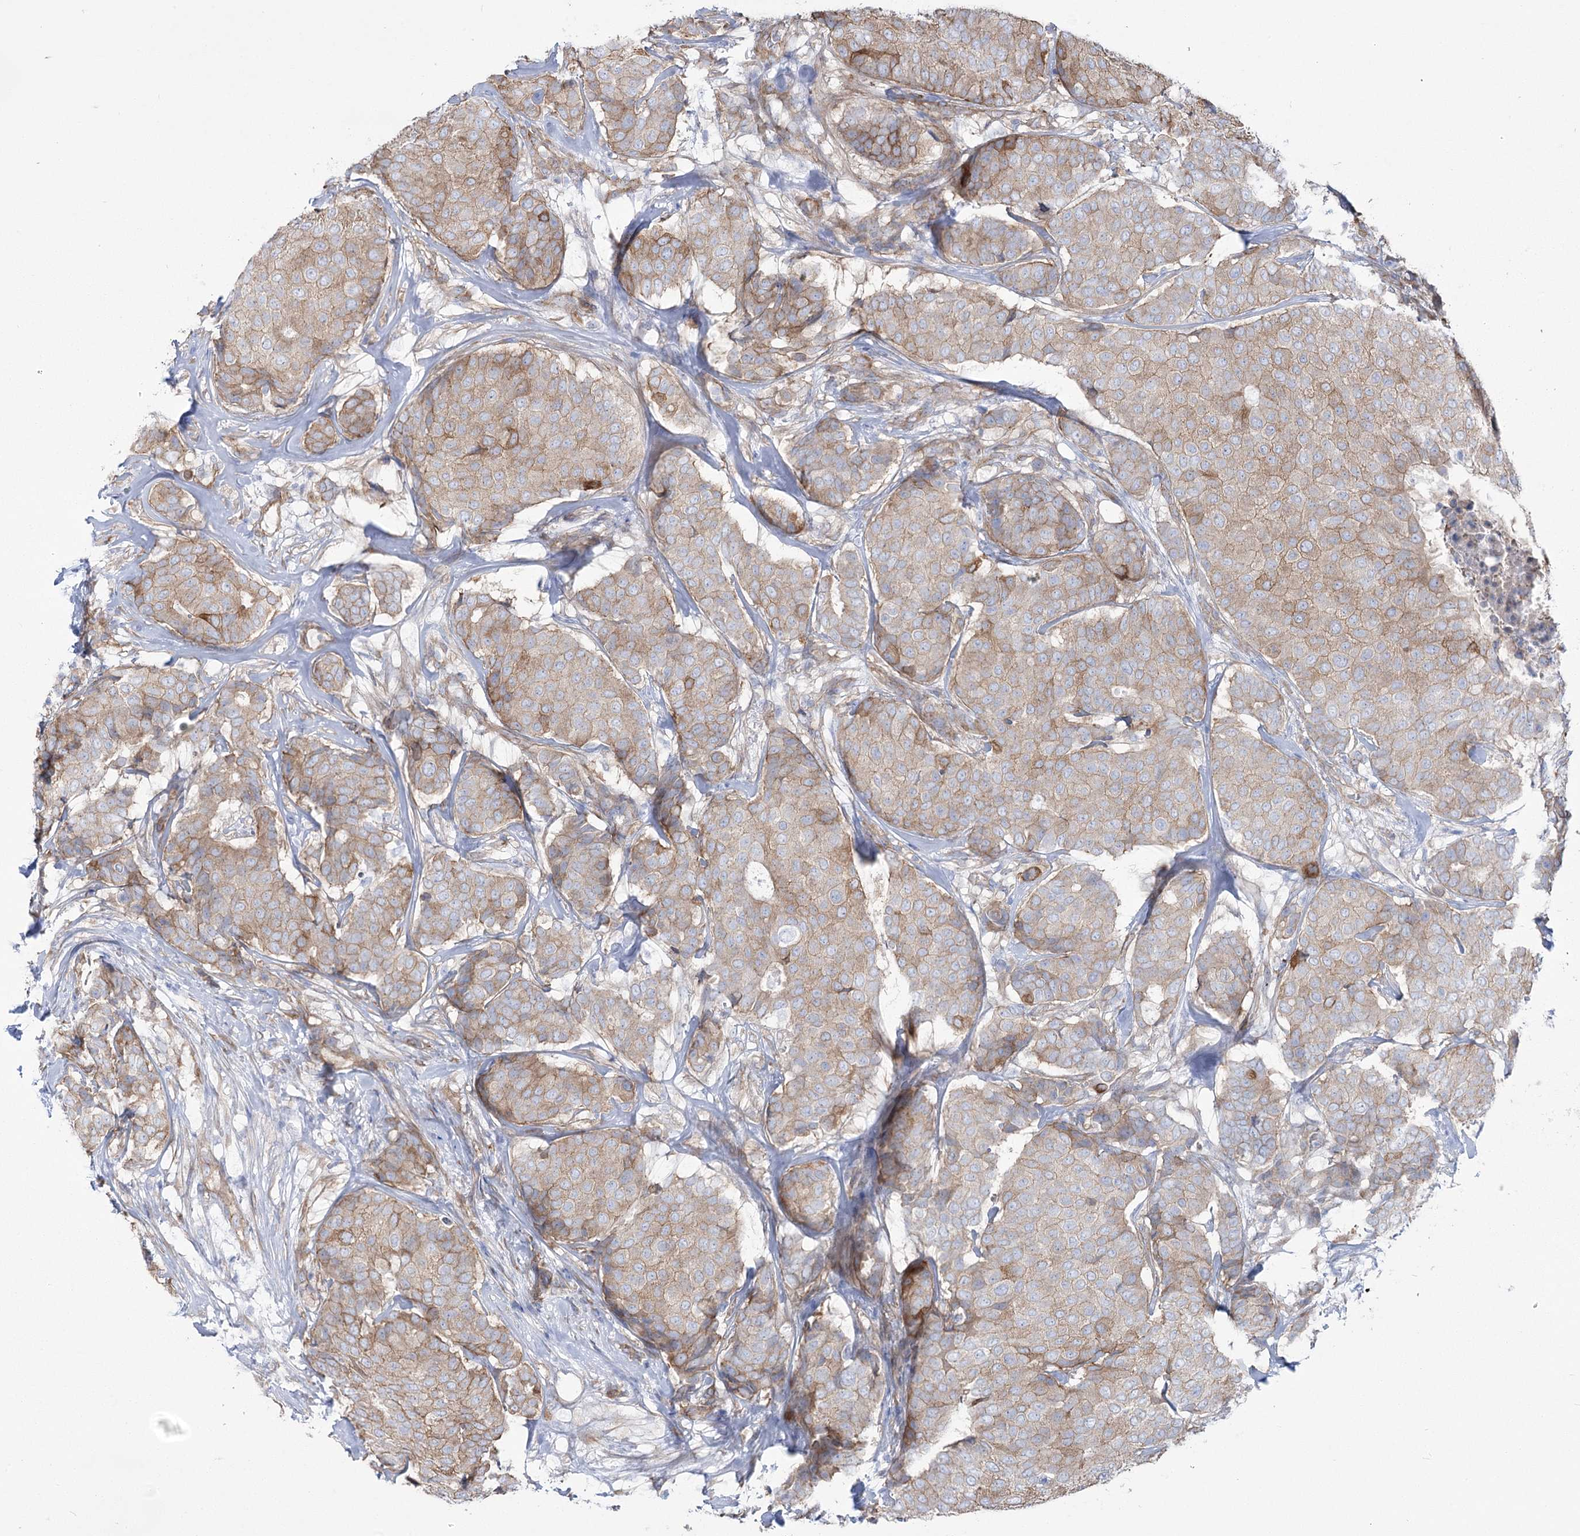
{"staining": {"intensity": "weak", "quantity": ">75%", "location": "cytoplasmic/membranous"}, "tissue": "breast cancer", "cell_type": "Tumor cells", "image_type": "cancer", "snomed": [{"axis": "morphology", "description": "Duct carcinoma"}, {"axis": "topography", "description": "Breast"}], "caption": "Protein expression analysis of human infiltrating ductal carcinoma (breast) reveals weak cytoplasmic/membranous positivity in approximately >75% of tumor cells.", "gene": "PLEKHA5", "patient": {"sex": "female", "age": 75}}